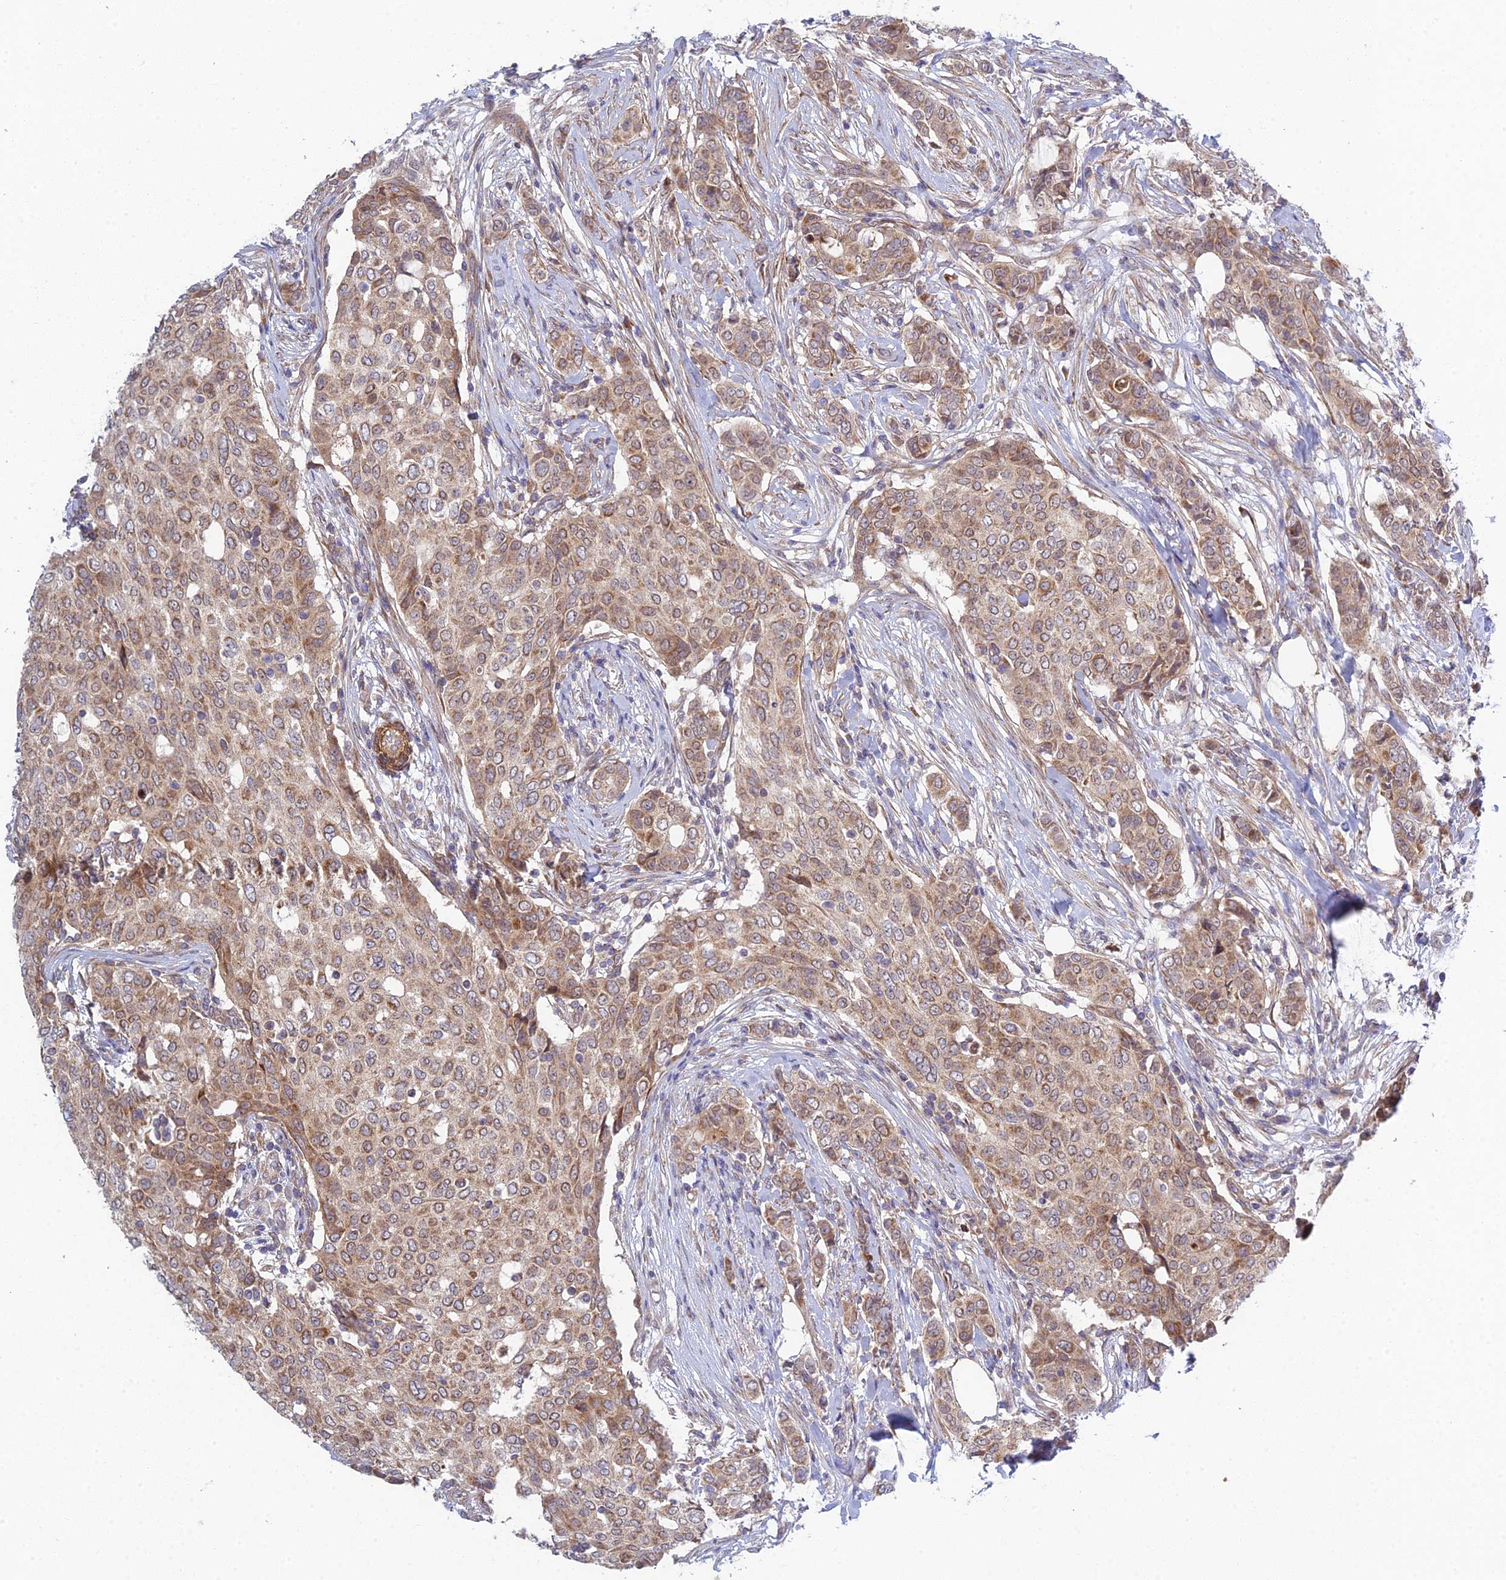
{"staining": {"intensity": "moderate", "quantity": ">75%", "location": "cytoplasmic/membranous"}, "tissue": "breast cancer", "cell_type": "Tumor cells", "image_type": "cancer", "snomed": [{"axis": "morphology", "description": "Lobular carcinoma"}, {"axis": "topography", "description": "Breast"}], "caption": "Breast lobular carcinoma was stained to show a protein in brown. There is medium levels of moderate cytoplasmic/membranous expression in approximately >75% of tumor cells.", "gene": "INCA1", "patient": {"sex": "female", "age": 51}}